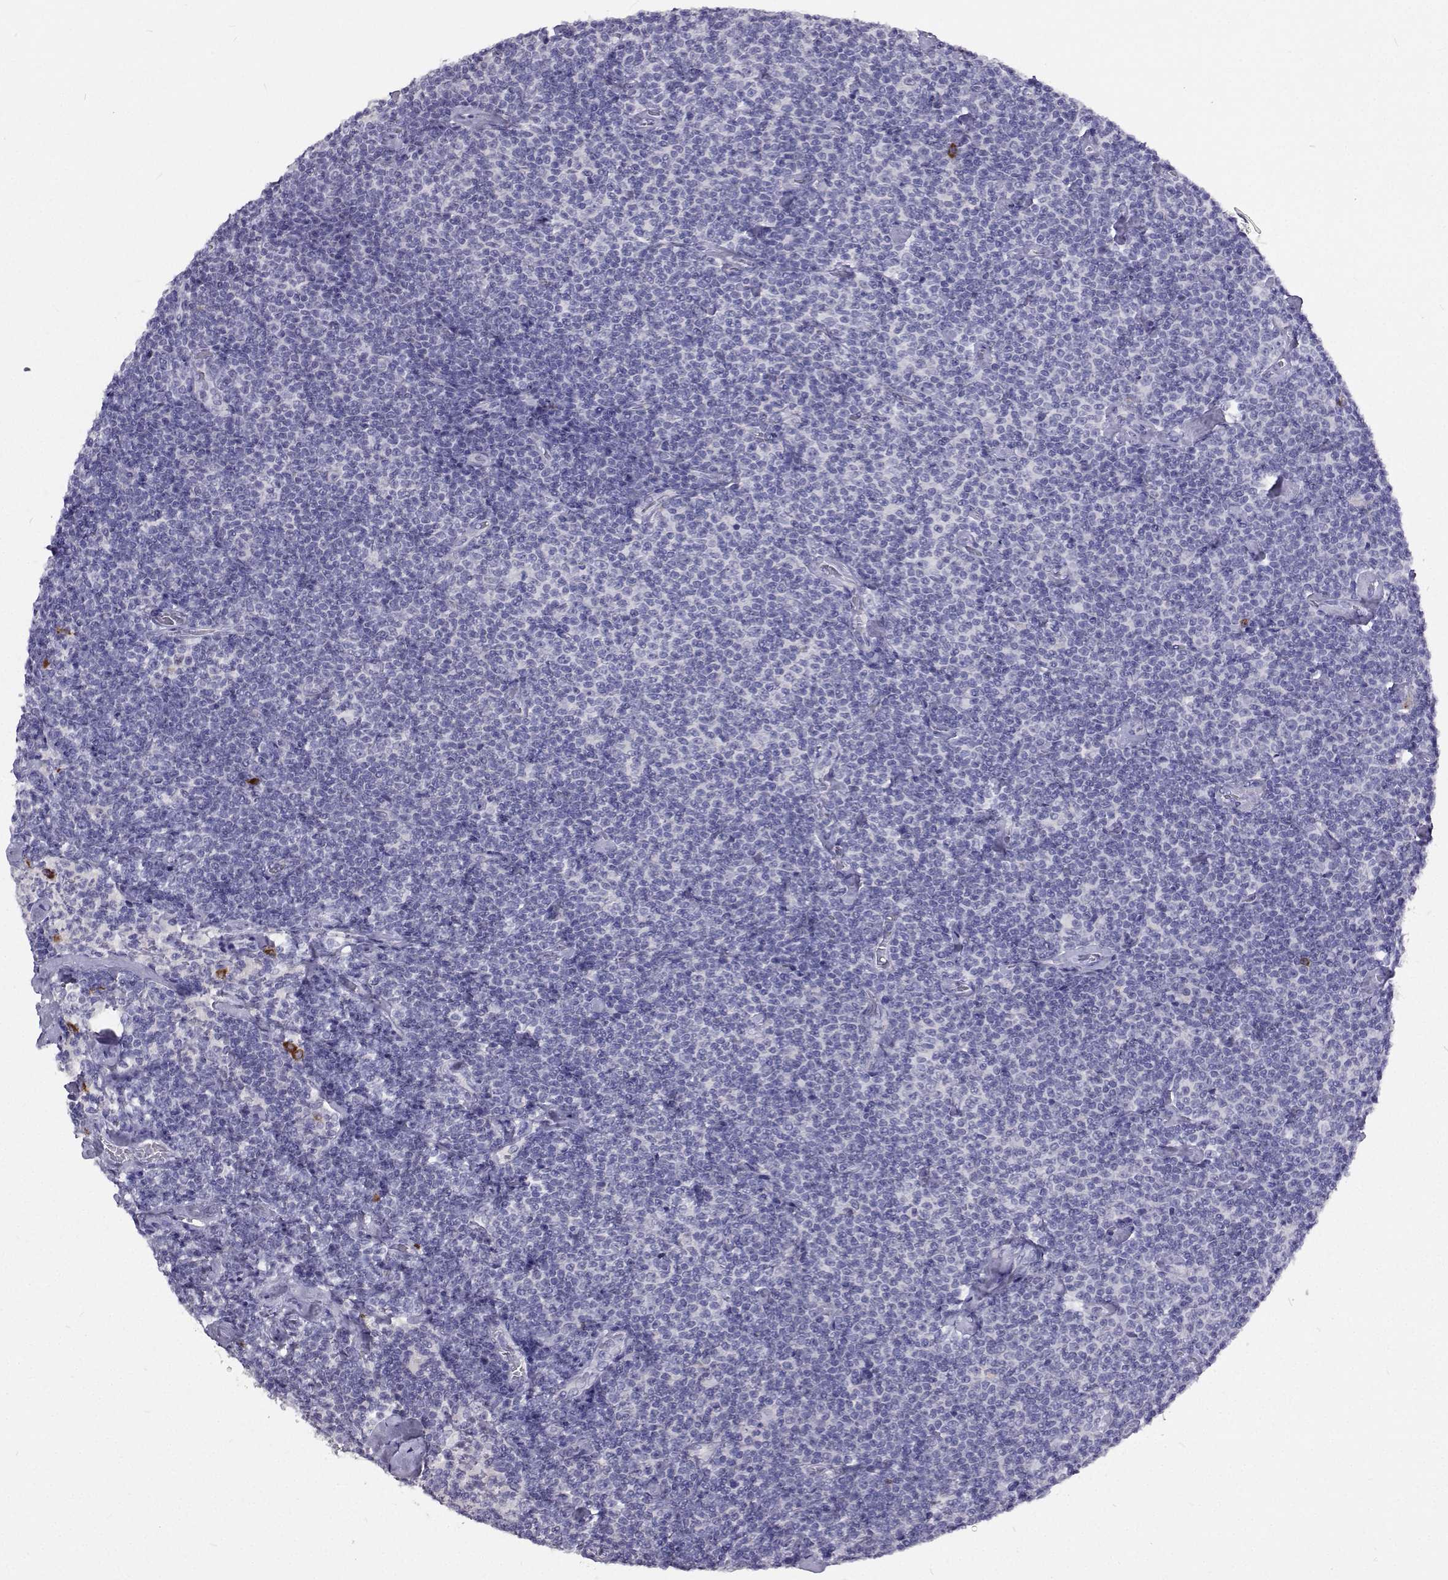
{"staining": {"intensity": "negative", "quantity": "none", "location": "none"}, "tissue": "lymphoma", "cell_type": "Tumor cells", "image_type": "cancer", "snomed": [{"axis": "morphology", "description": "Malignant lymphoma, non-Hodgkin's type, Low grade"}, {"axis": "topography", "description": "Lymph node"}], "caption": "This is an immunohistochemistry histopathology image of human lymphoma. There is no staining in tumor cells.", "gene": "CFAP44", "patient": {"sex": "male", "age": 81}}